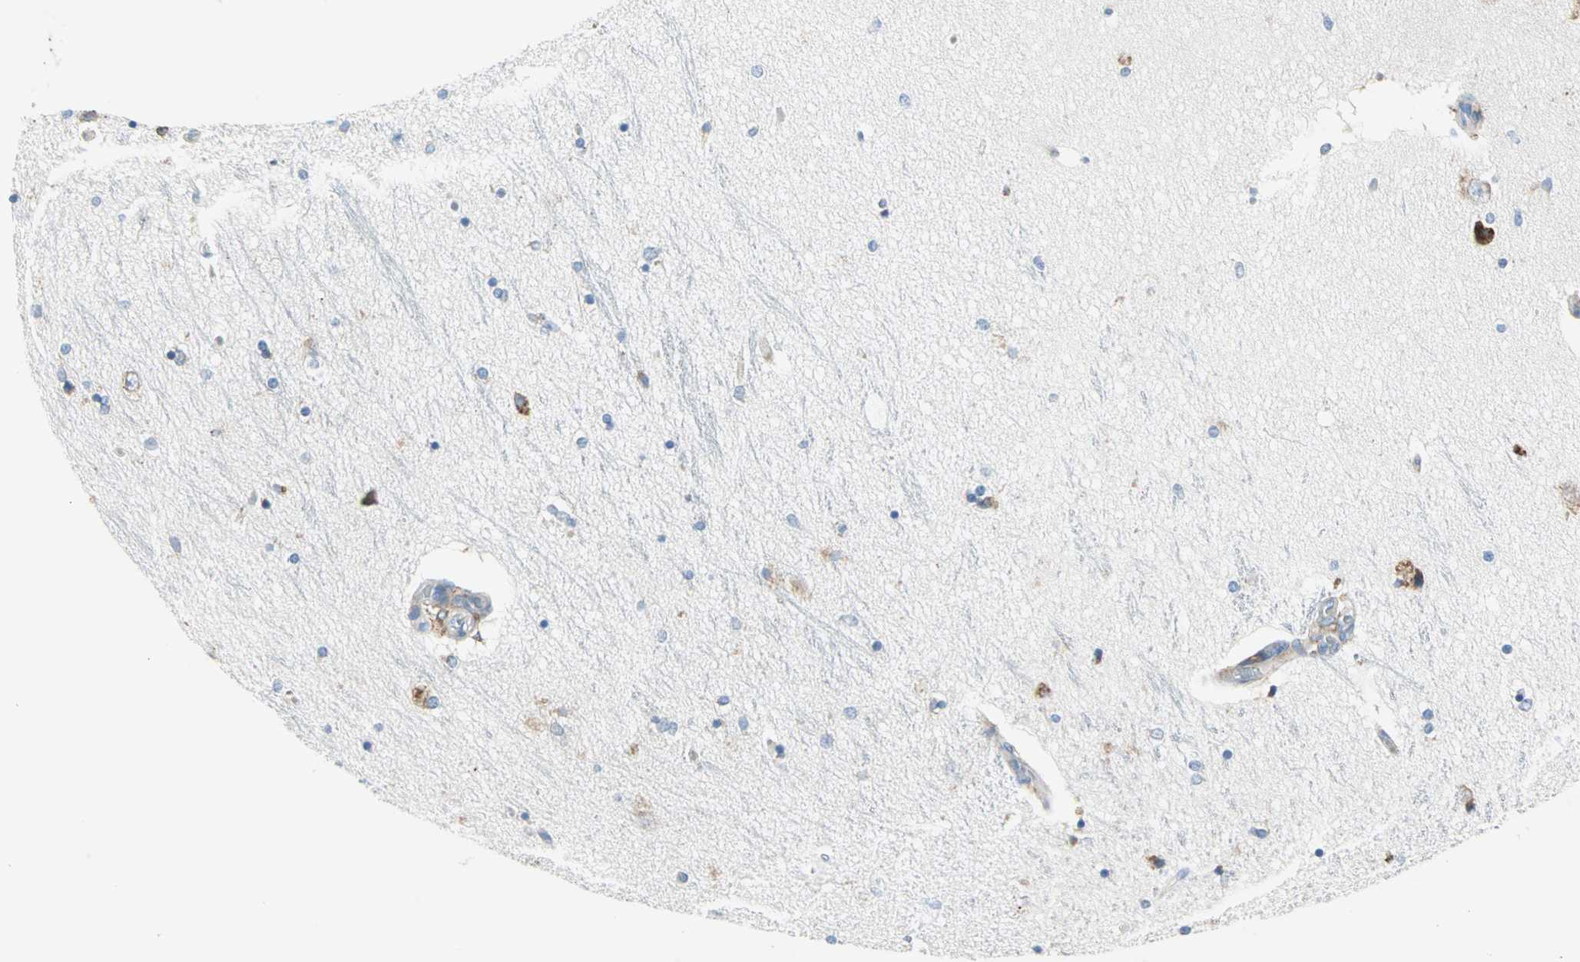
{"staining": {"intensity": "moderate", "quantity": "<25%", "location": "cytoplasmic/membranous"}, "tissue": "hippocampus", "cell_type": "Glial cells", "image_type": "normal", "snomed": [{"axis": "morphology", "description": "Normal tissue, NOS"}, {"axis": "topography", "description": "Hippocampus"}], "caption": "Immunohistochemical staining of normal hippocampus displays <25% levels of moderate cytoplasmic/membranous protein expression in about <25% of glial cells. Using DAB (3,3'-diaminobenzidine) (brown) and hematoxylin (blue) stains, captured at high magnification using brightfield microscopy.", "gene": "PLCXD1", "patient": {"sex": "female", "age": 54}}